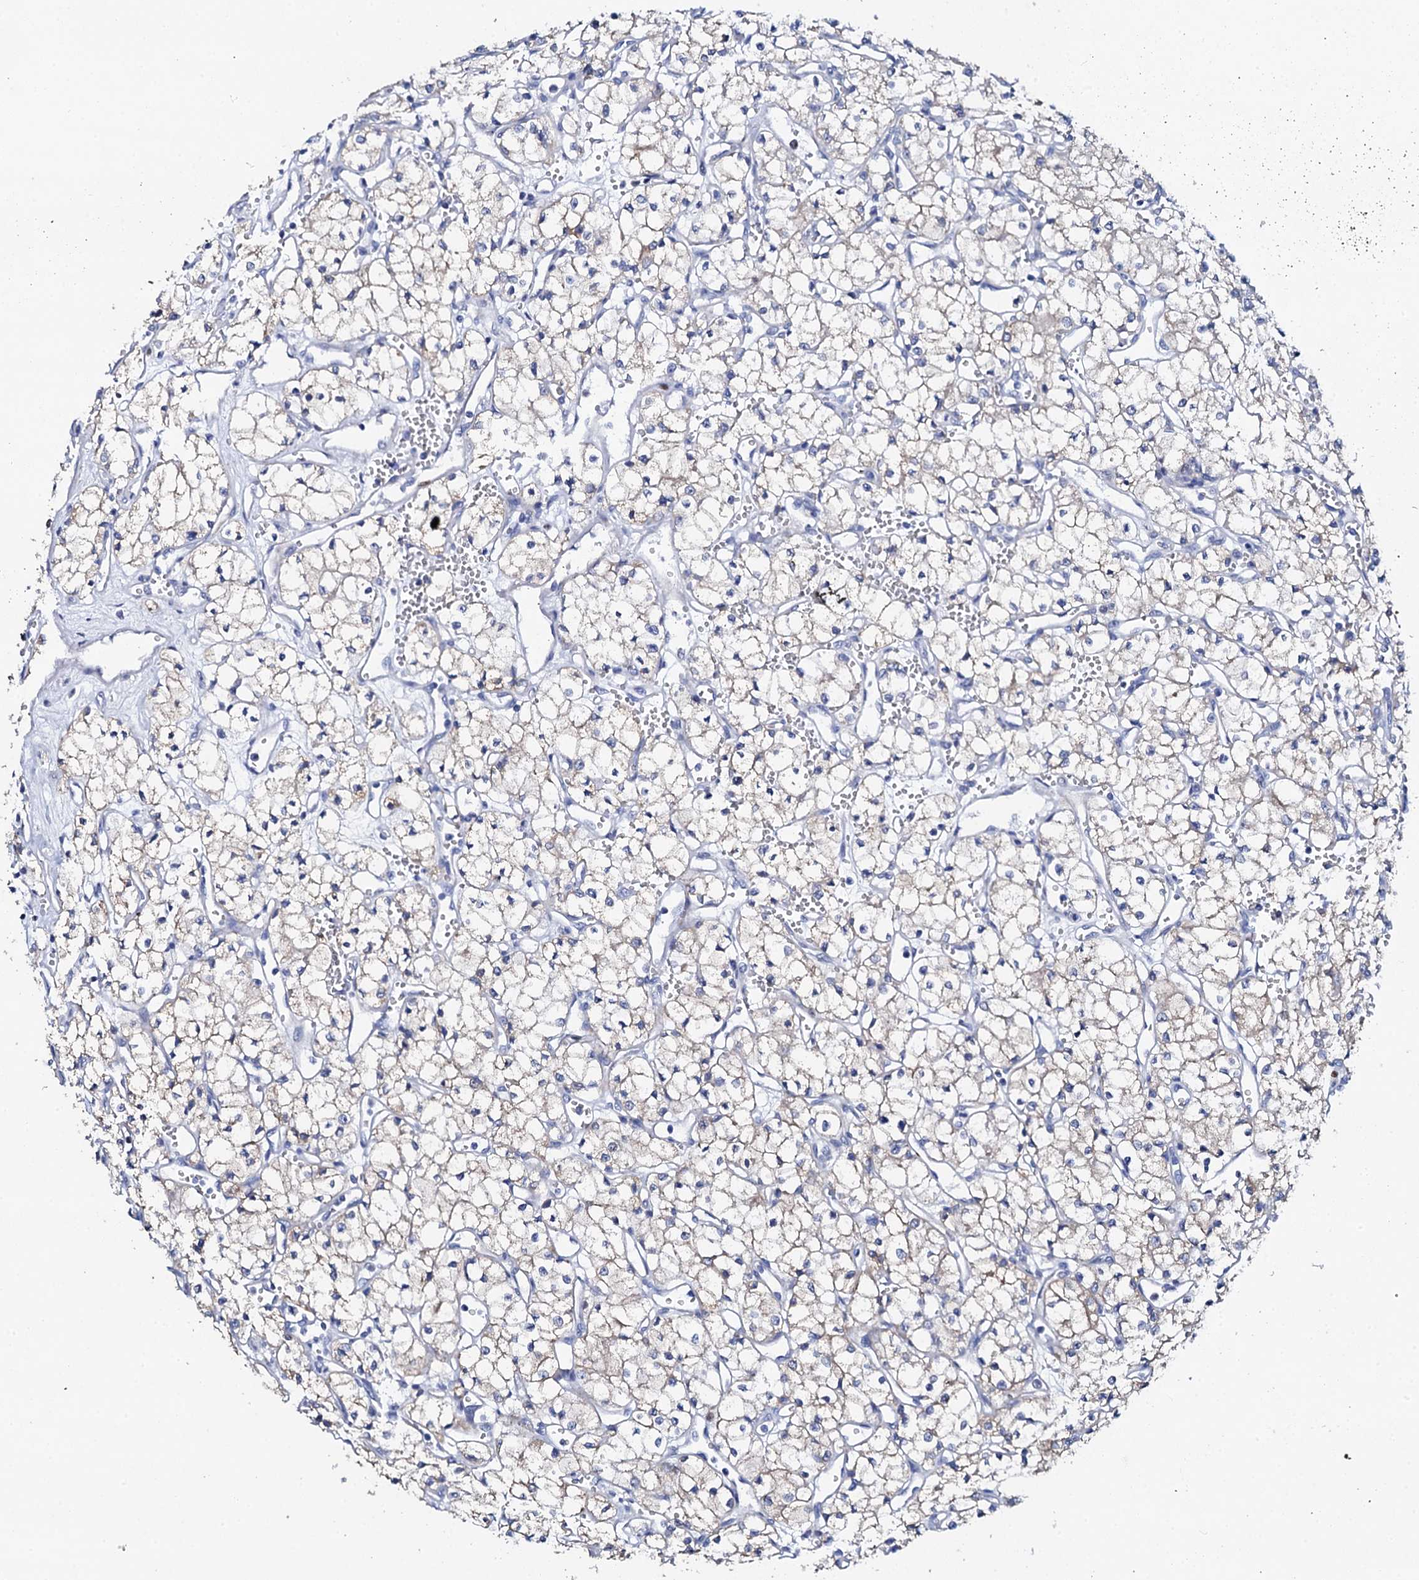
{"staining": {"intensity": "weak", "quantity": "25%-75%", "location": "cytoplasmic/membranous"}, "tissue": "renal cancer", "cell_type": "Tumor cells", "image_type": "cancer", "snomed": [{"axis": "morphology", "description": "Adenocarcinoma, NOS"}, {"axis": "topography", "description": "Kidney"}], "caption": "Approximately 25%-75% of tumor cells in human renal cancer (adenocarcinoma) show weak cytoplasmic/membranous protein staining as visualized by brown immunohistochemical staining.", "gene": "NUDT13", "patient": {"sex": "male", "age": 59}}